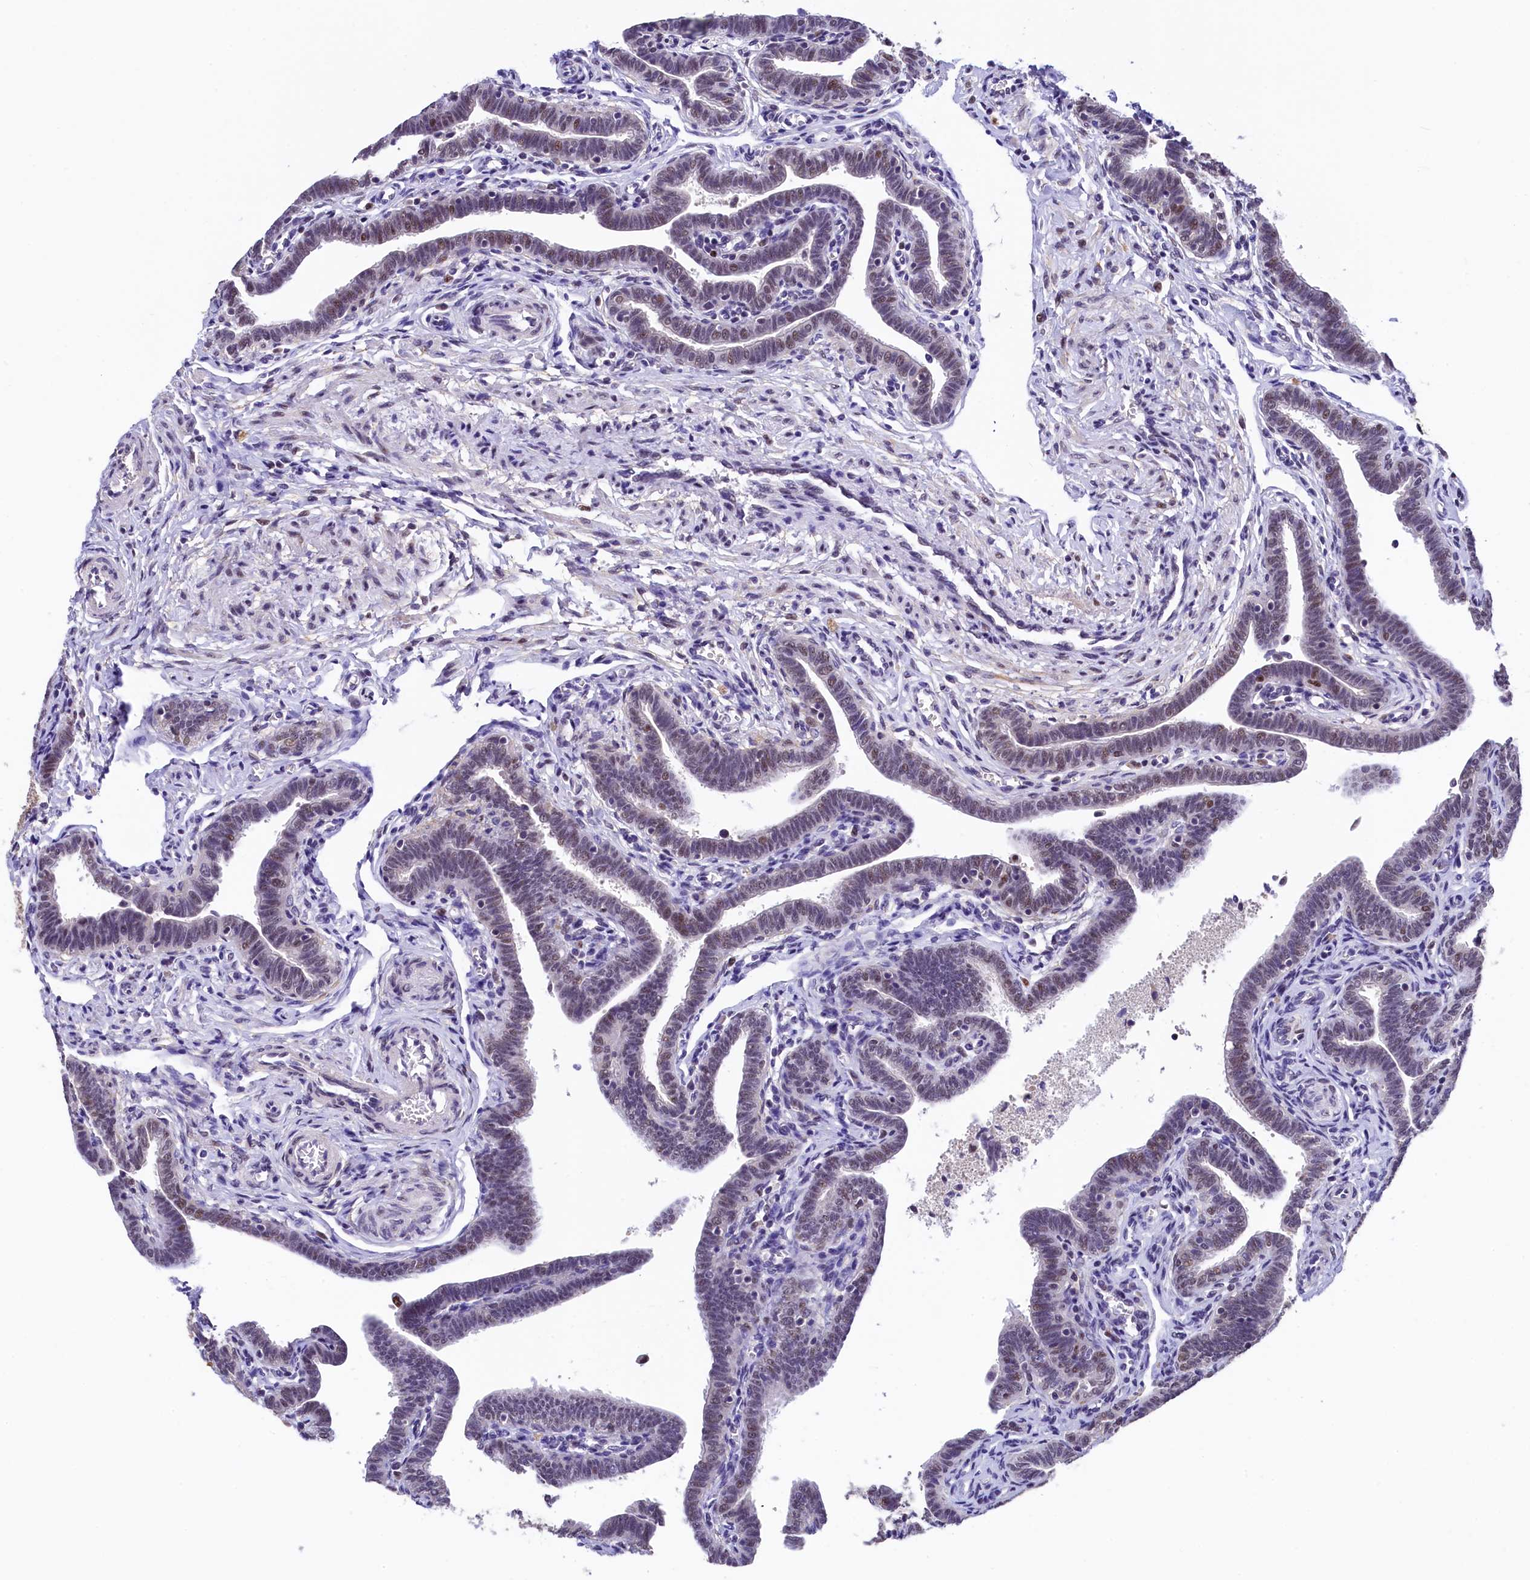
{"staining": {"intensity": "moderate", "quantity": "<25%", "location": "nuclear"}, "tissue": "fallopian tube", "cell_type": "Glandular cells", "image_type": "normal", "snomed": [{"axis": "morphology", "description": "Normal tissue, NOS"}, {"axis": "topography", "description": "Fallopian tube"}], "caption": "The micrograph shows immunohistochemical staining of normal fallopian tube. There is moderate nuclear expression is present in approximately <25% of glandular cells. Immunohistochemistry (ihc) stains the protein in brown and the nuclei are stained blue.", "gene": "HECTD4", "patient": {"sex": "female", "age": 36}}